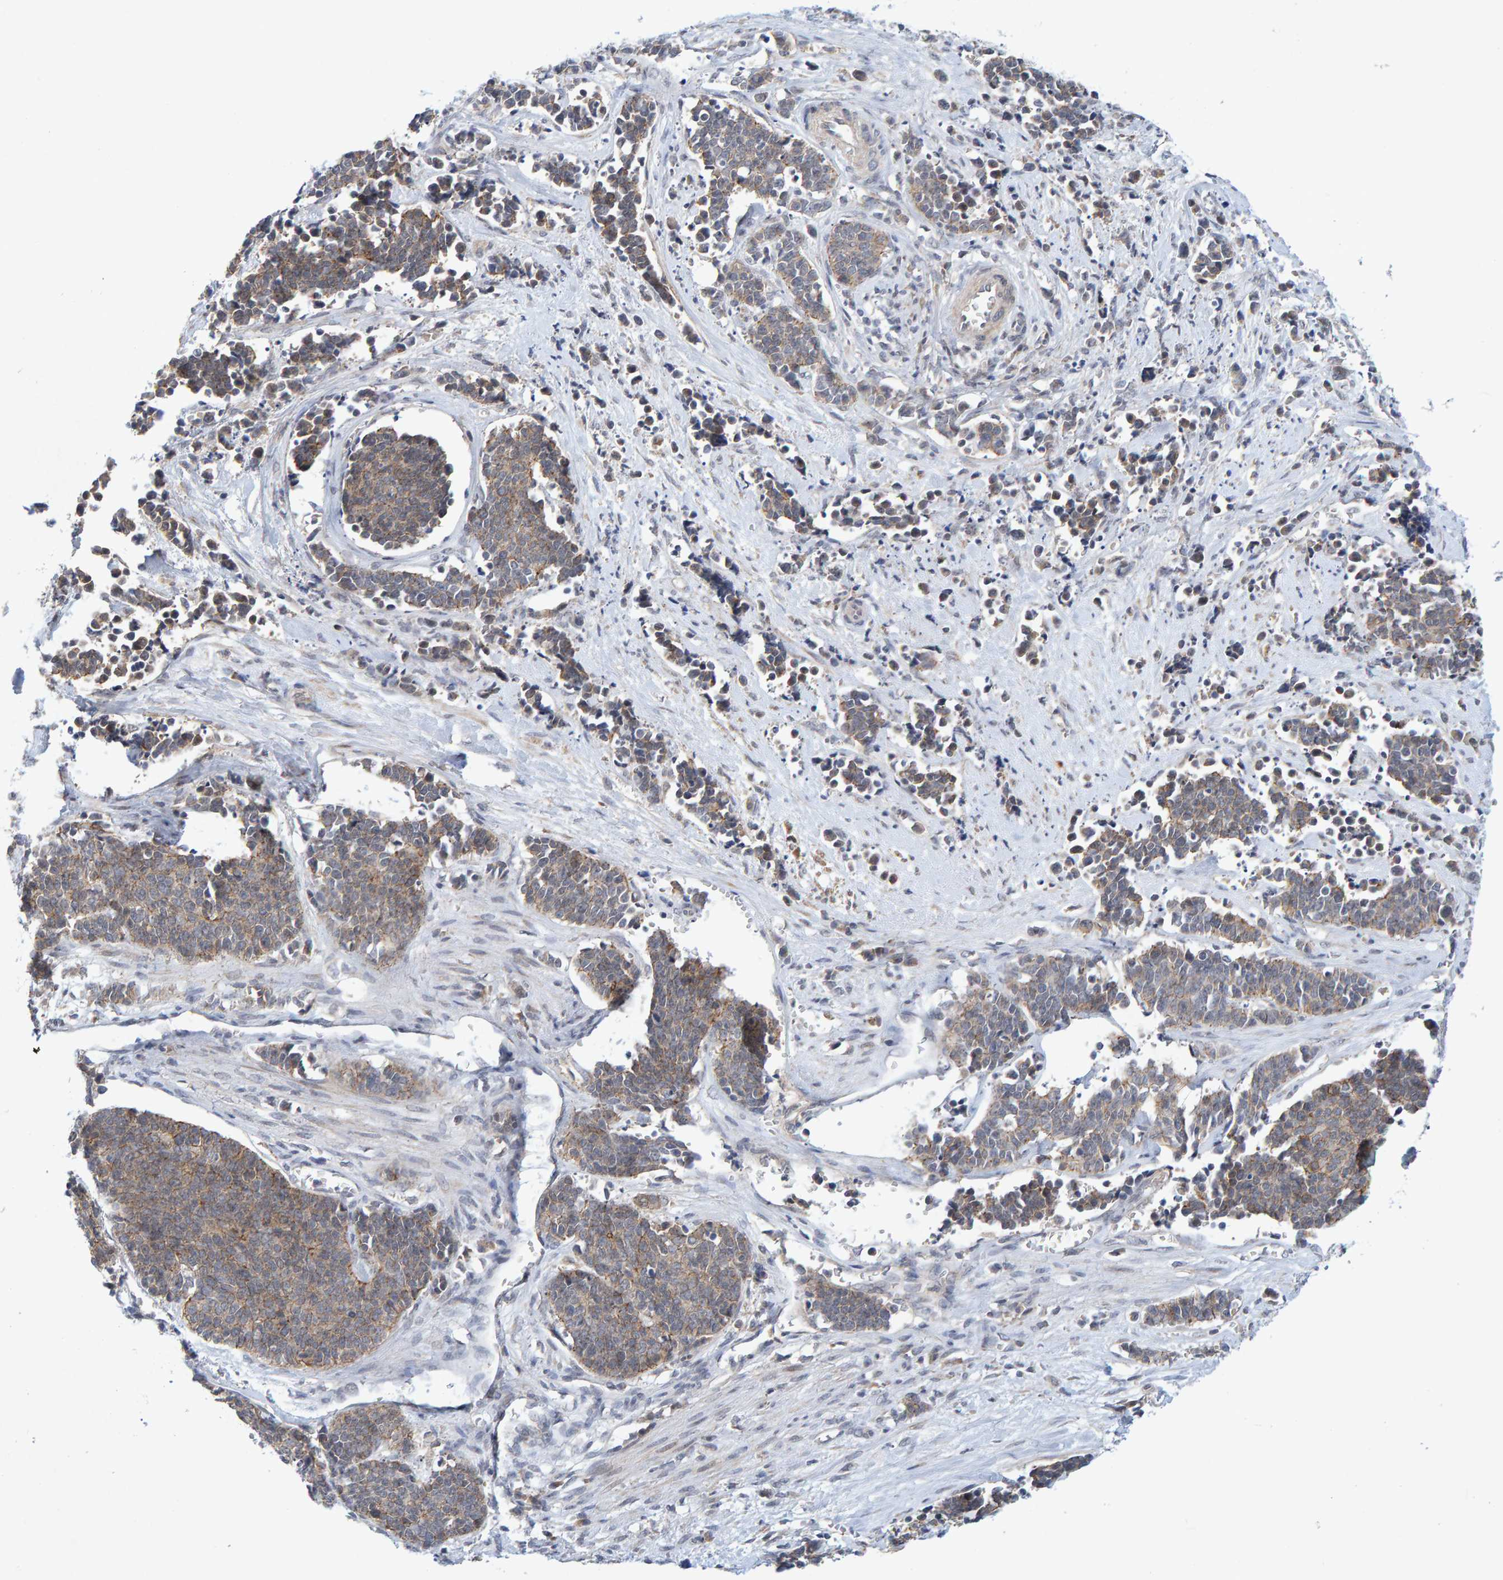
{"staining": {"intensity": "weak", "quantity": ">75%", "location": "cytoplasmic/membranous"}, "tissue": "cervical cancer", "cell_type": "Tumor cells", "image_type": "cancer", "snomed": [{"axis": "morphology", "description": "Squamous cell carcinoma, NOS"}, {"axis": "topography", "description": "Cervix"}], "caption": "Human cervical cancer stained for a protein (brown) reveals weak cytoplasmic/membranous positive positivity in approximately >75% of tumor cells.", "gene": "CDH2", "patient": {"sex": "female", "age": 35}}